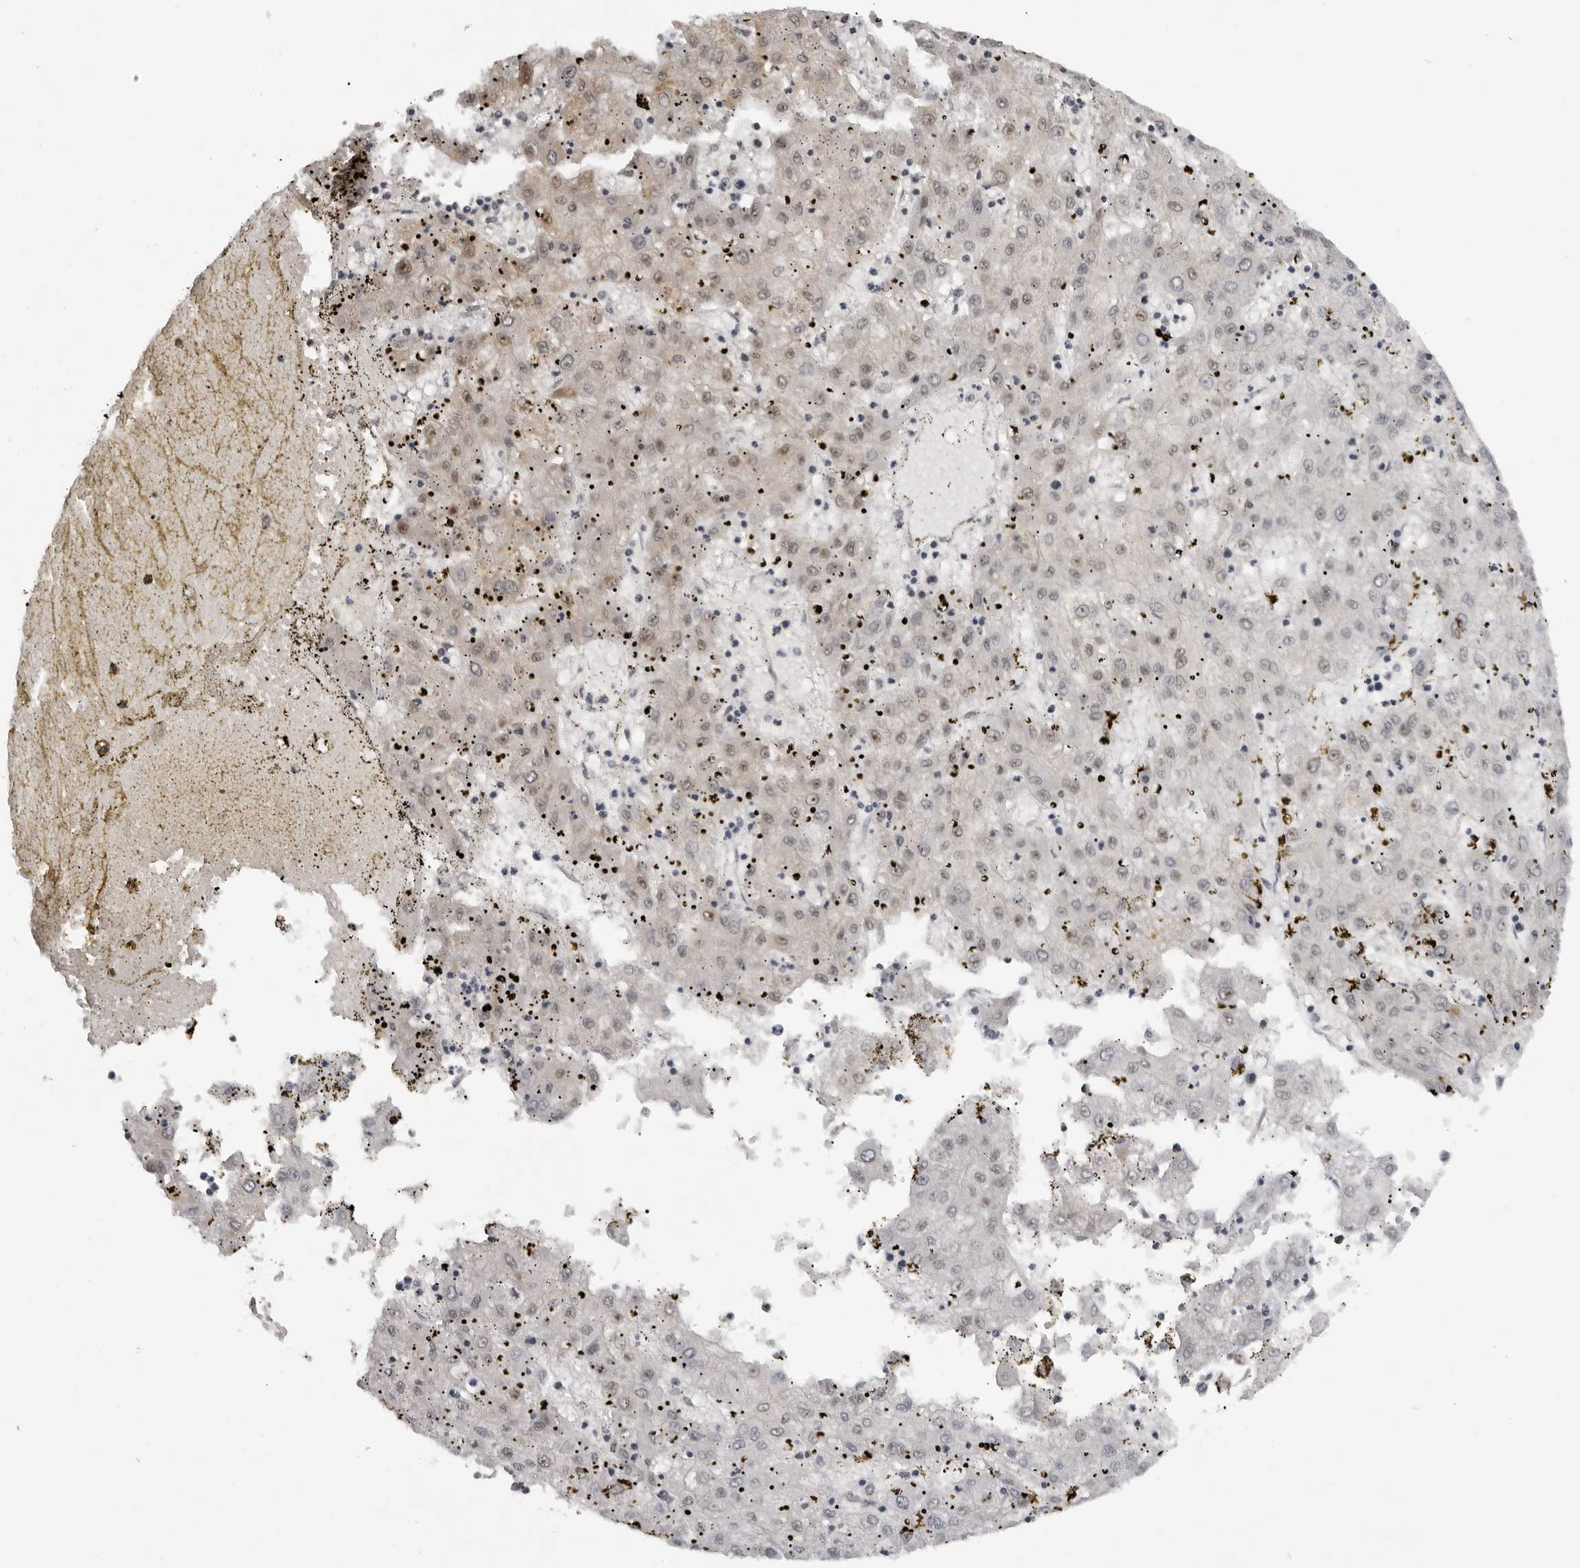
{"staining": {"intensity": "weak", "quantity": "25%-75%", "location": "nuclear"}, "tissue": "liver cancer", "cell_type": "Tumor cells", "image_type": "cancer", "snomed": [{"axis": "morphology", "description": "Carcinoma, Hepatocellular, NOS"}, {"axis": "topography", "description": "Liver"}], "caption": "Tumor cells exhibit weak nuclear positivity in about 25%-75% of cells in liver cancer (hepatocellular carcinoma).", "gene": "HEXIM2", "patient": {"sex": "male", "age": 72}}